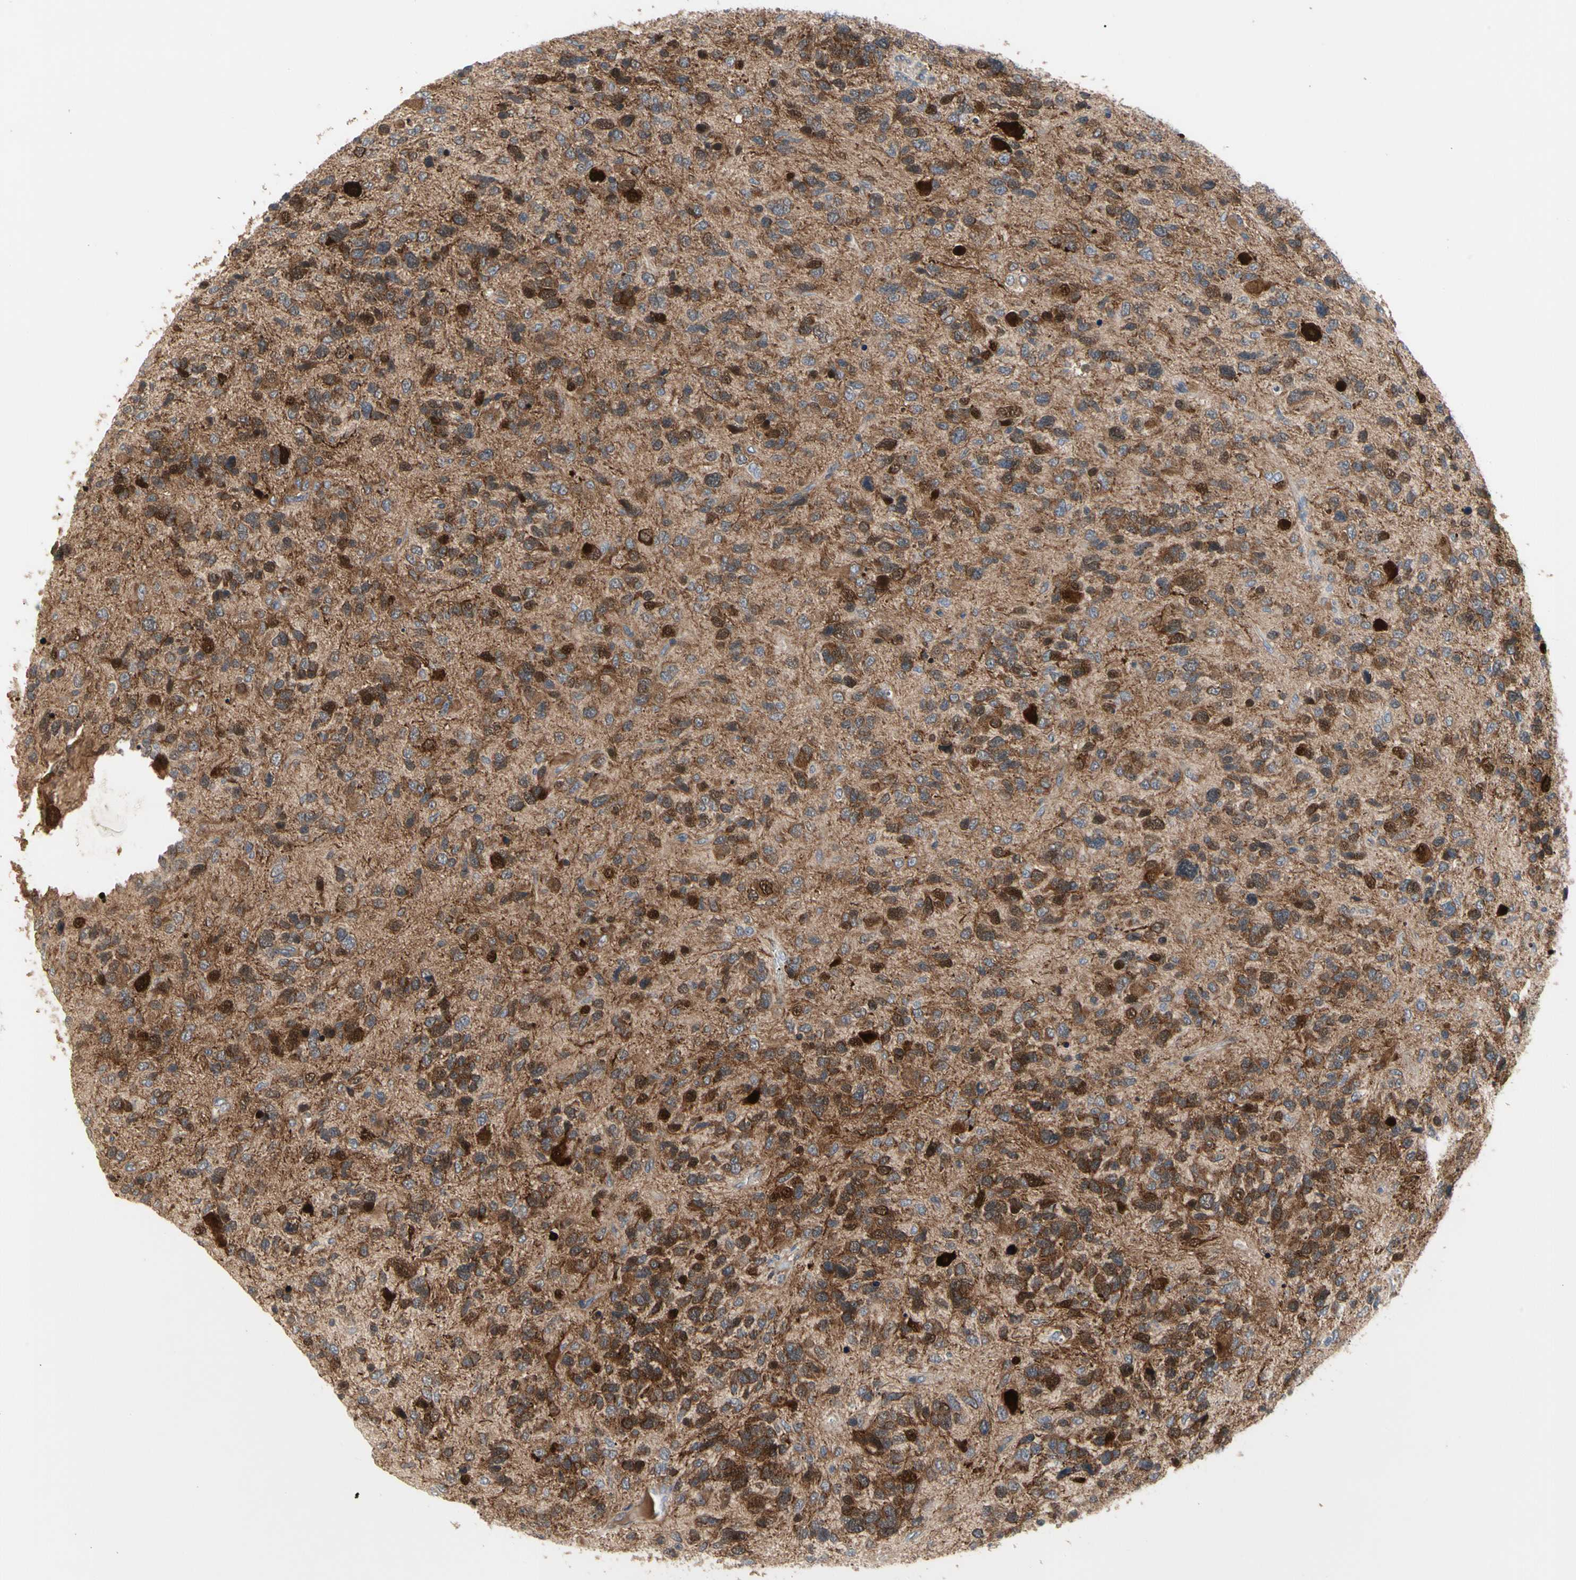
{"staining": {"intensity": "moderate", "quantity": ">75%", "location": "cytoplasmic/membranous,nuclear"}, "tissue": "glioma", "cell_type": "Tumor cells", "image_type": "cancer", "snomed": [{"axis": "morphology", "description": "Glioma, malignant, High grade"}, {"axis": "topography", "description": "Brain"}], "caption": "Protein staining of glioma tissue shows moderate cytoplasmic/membranous and nuclear staining in approximately >75% of tumor cells.", "gene": "HMGCR", "patient": {"sex": "female", "age": 58}}